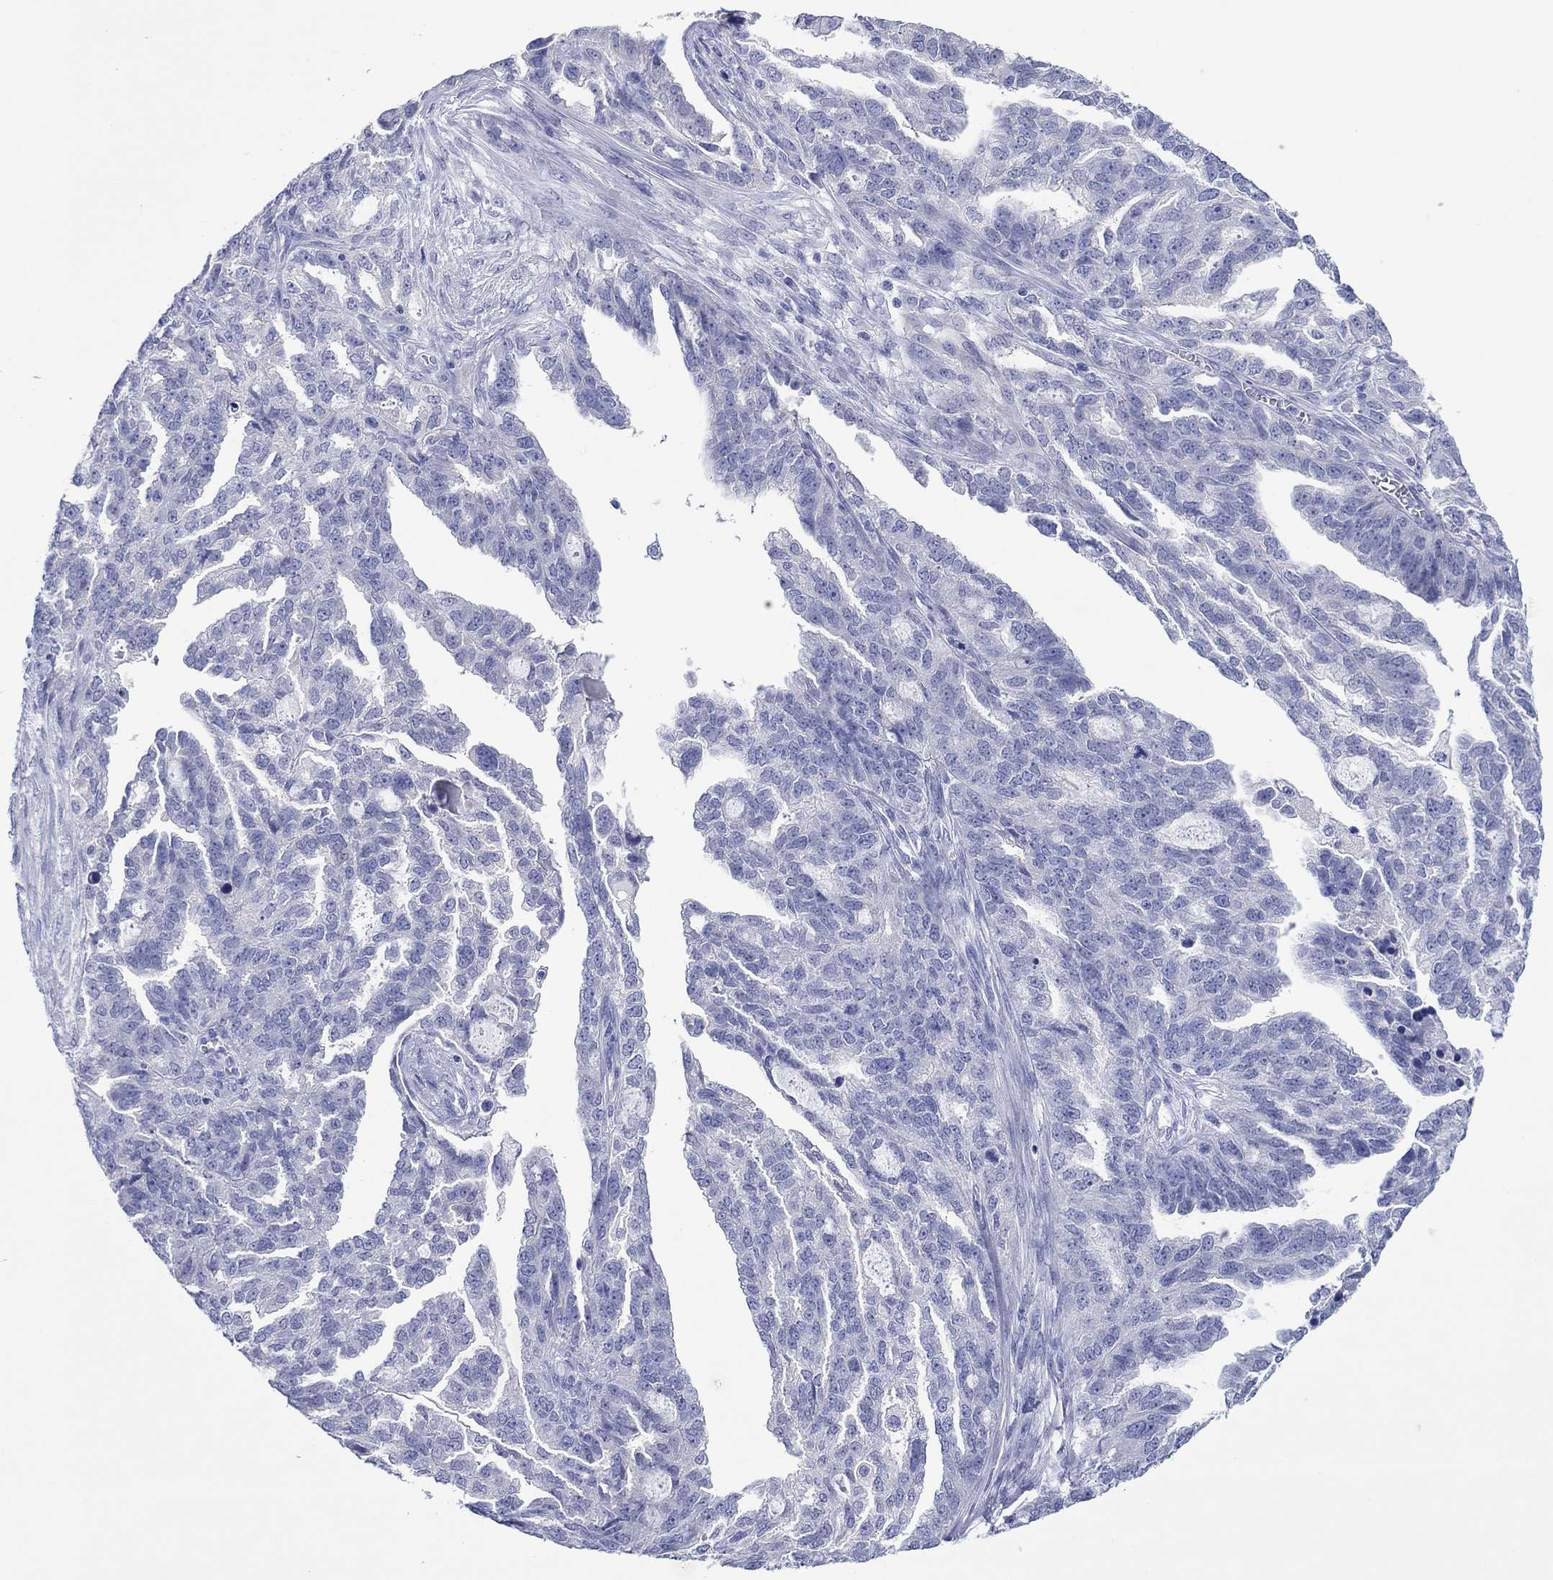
{"staining": {"intensity": "negative", "quantity": "none", "location": "none"}, "tissue": "ovarian cancer", "cell_type": "Tumor cells", "image_type": "cancer", "snomed": [{"axis": "morphology", "description": "Cystadenocarcinoma, serous, NOS"}, {"axis": "topography", "description": "Ovary"}], "caption": "DAB (3,3'-diaminobenzidine) immunohistochemical staining of ovarian serous cystadenocarcinoma demonstrates no significant expression in tumor cells.", "gene": "MLANA", "patient": {"sex": "female", "age": 51}}